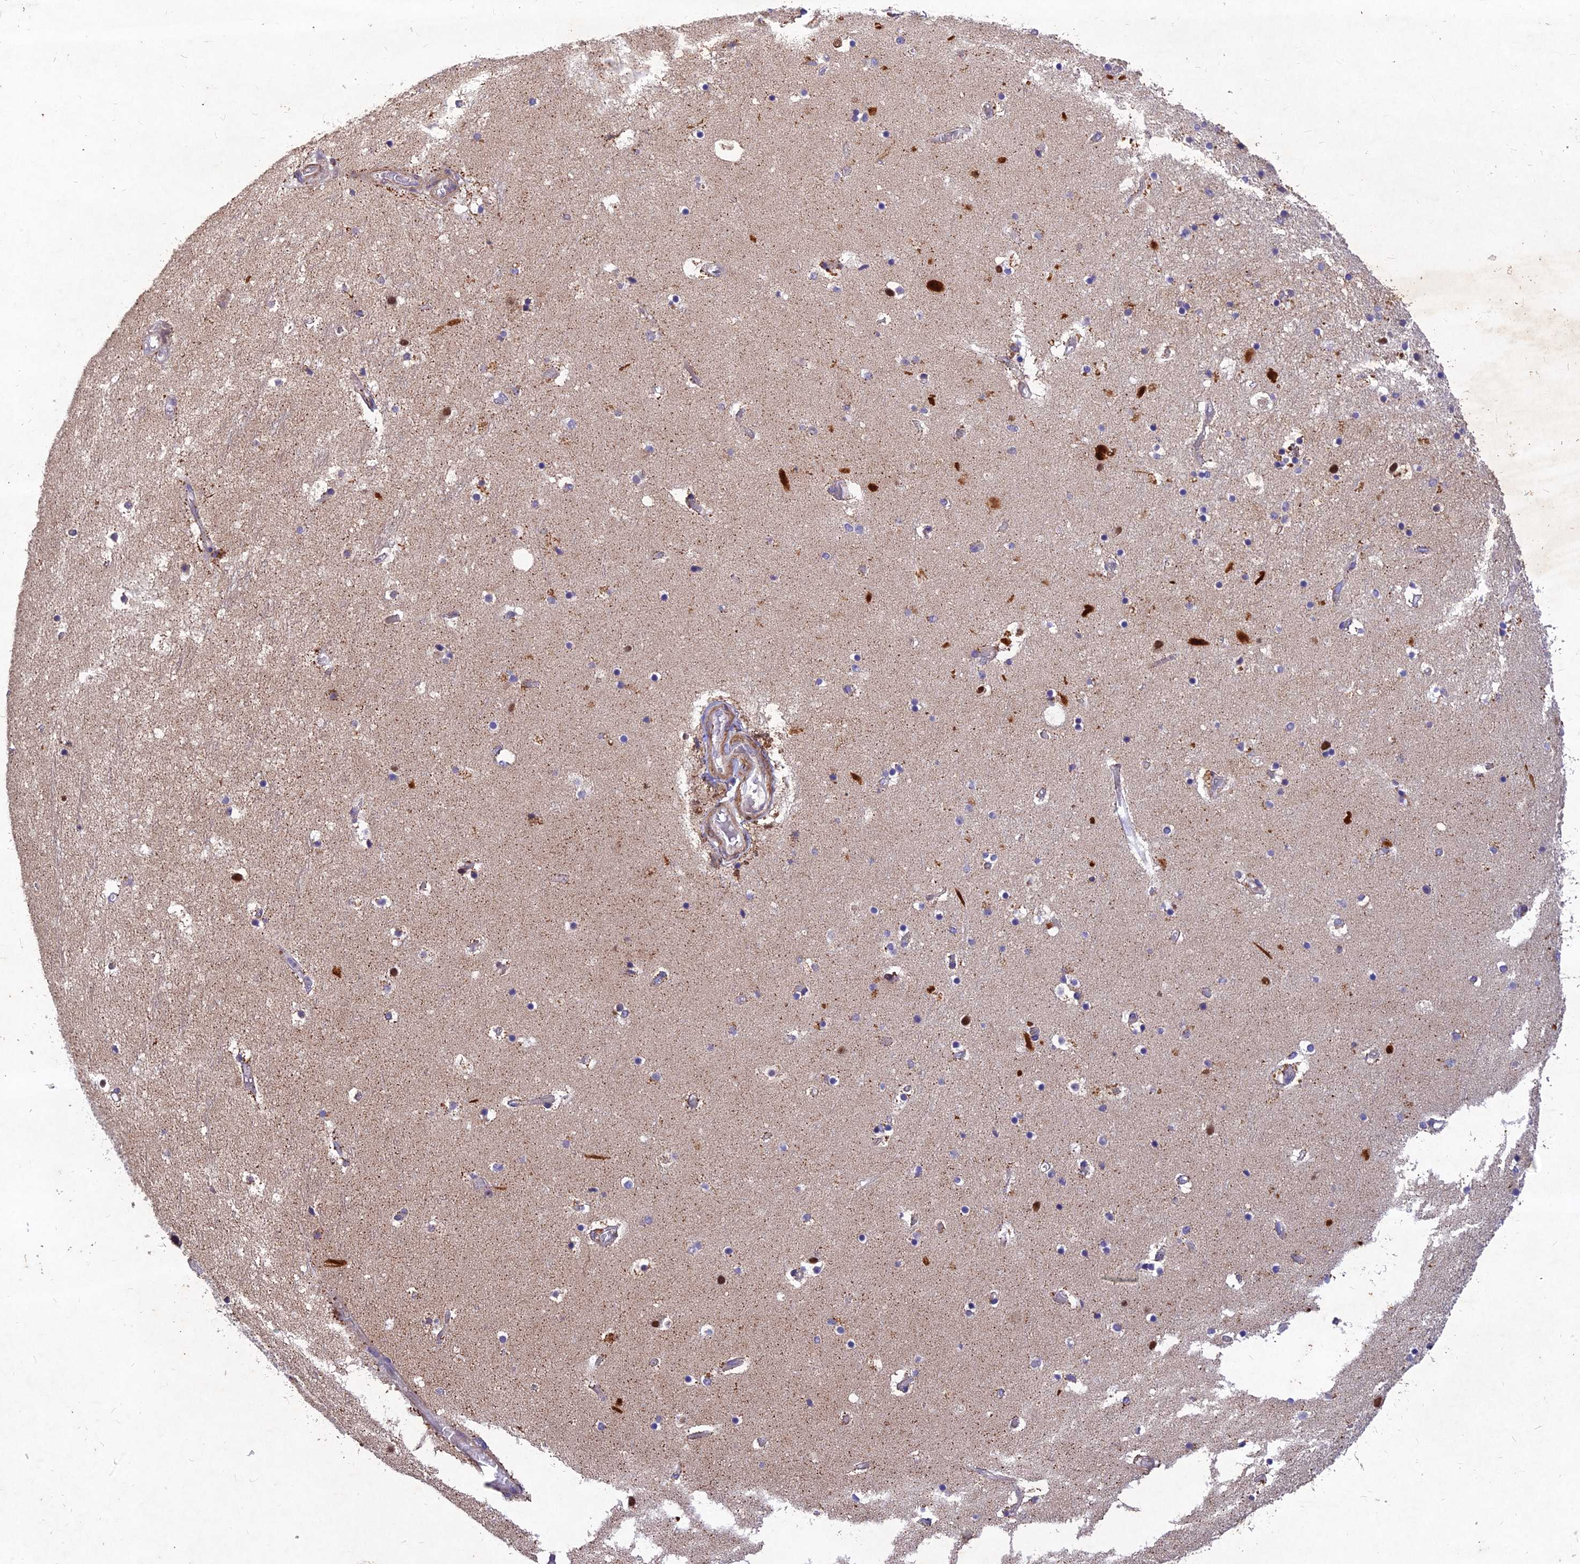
{"staining": {"intensity": "negative", "quantity": "none", "location": "none"}, "tissue": "hippocampus", "cell_type": "Glial cells", "image_type": "normal", "snomed": [{"axis": "morphology", "description": "Normal tissue, NOS"}, {"axis": "topography", "description": "Hippocampus"}], "caption": "Immunohistochemical staining of normal hippocampus reveals no significant positivity in glial cells. (DAB (3,3'-diaminobenzidine) IHC with hematoxylin counter stain).", "gene": "RELCH", "patient": {"sex": "female", "age": 52}}